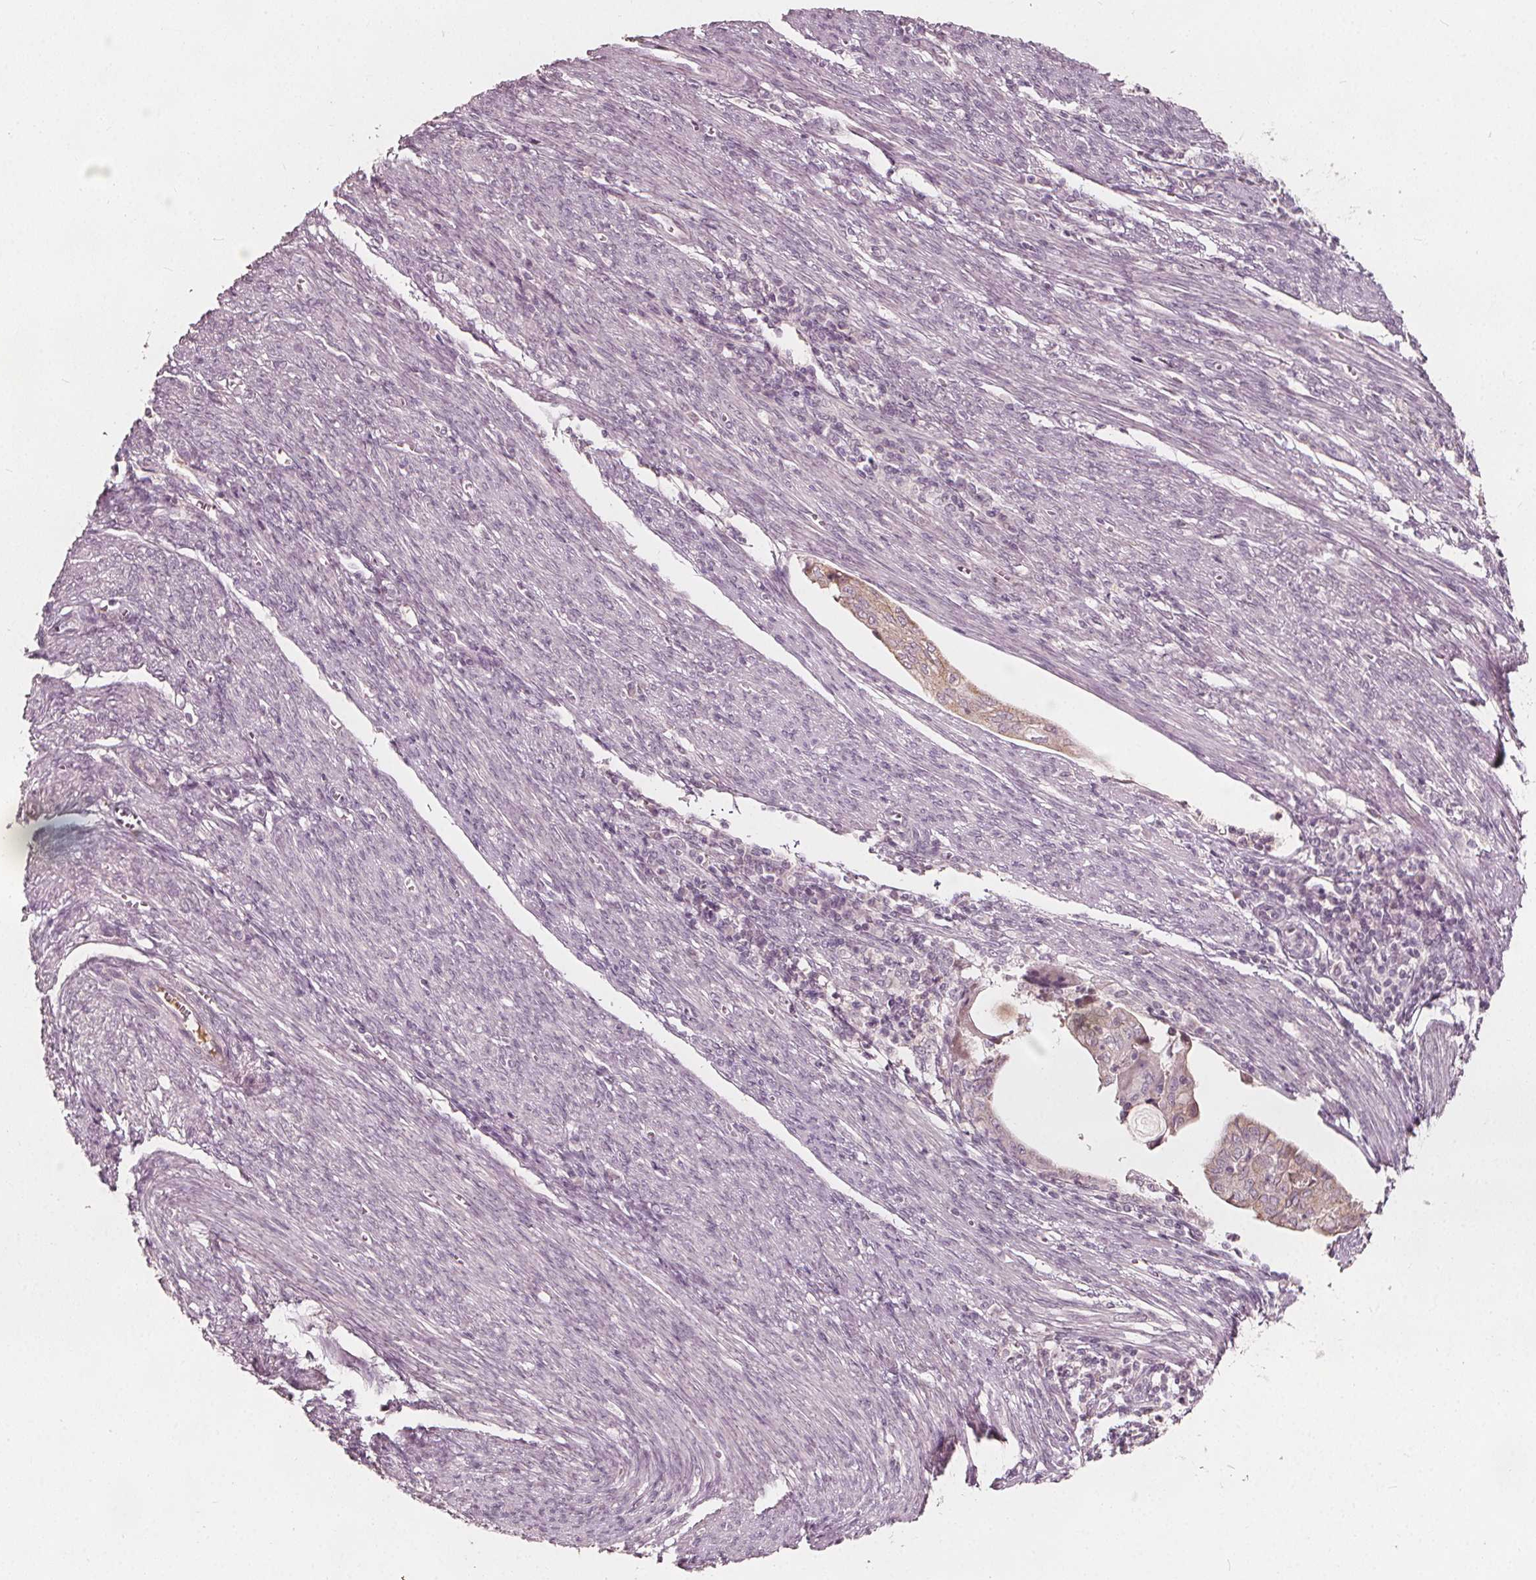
{"staining": {"intensity": "weak", "quantity": "<25%", "location": "cytoplasmic/membranous"}, "tissue": "endometrial cancer", "cell_type": "Tumor cells", "image_type": "cancer", "snomed": [{"axis": "morphology", "description": "Adenocarcinoma, NOS"}, {"axis": "topography", "description": "Endometrium"}], "caption": "Protein analysis of endometrial cancer (adenocarcinoma) shows no significant expression in tumor cells. The staining is performed using DAB (3,3'-diaminobenzidine) brown chromogen with nuclei counter-stained in using hematoxylin.", "gene": "NPC1L1", "patient": {"sex": "female", "age": 79}}